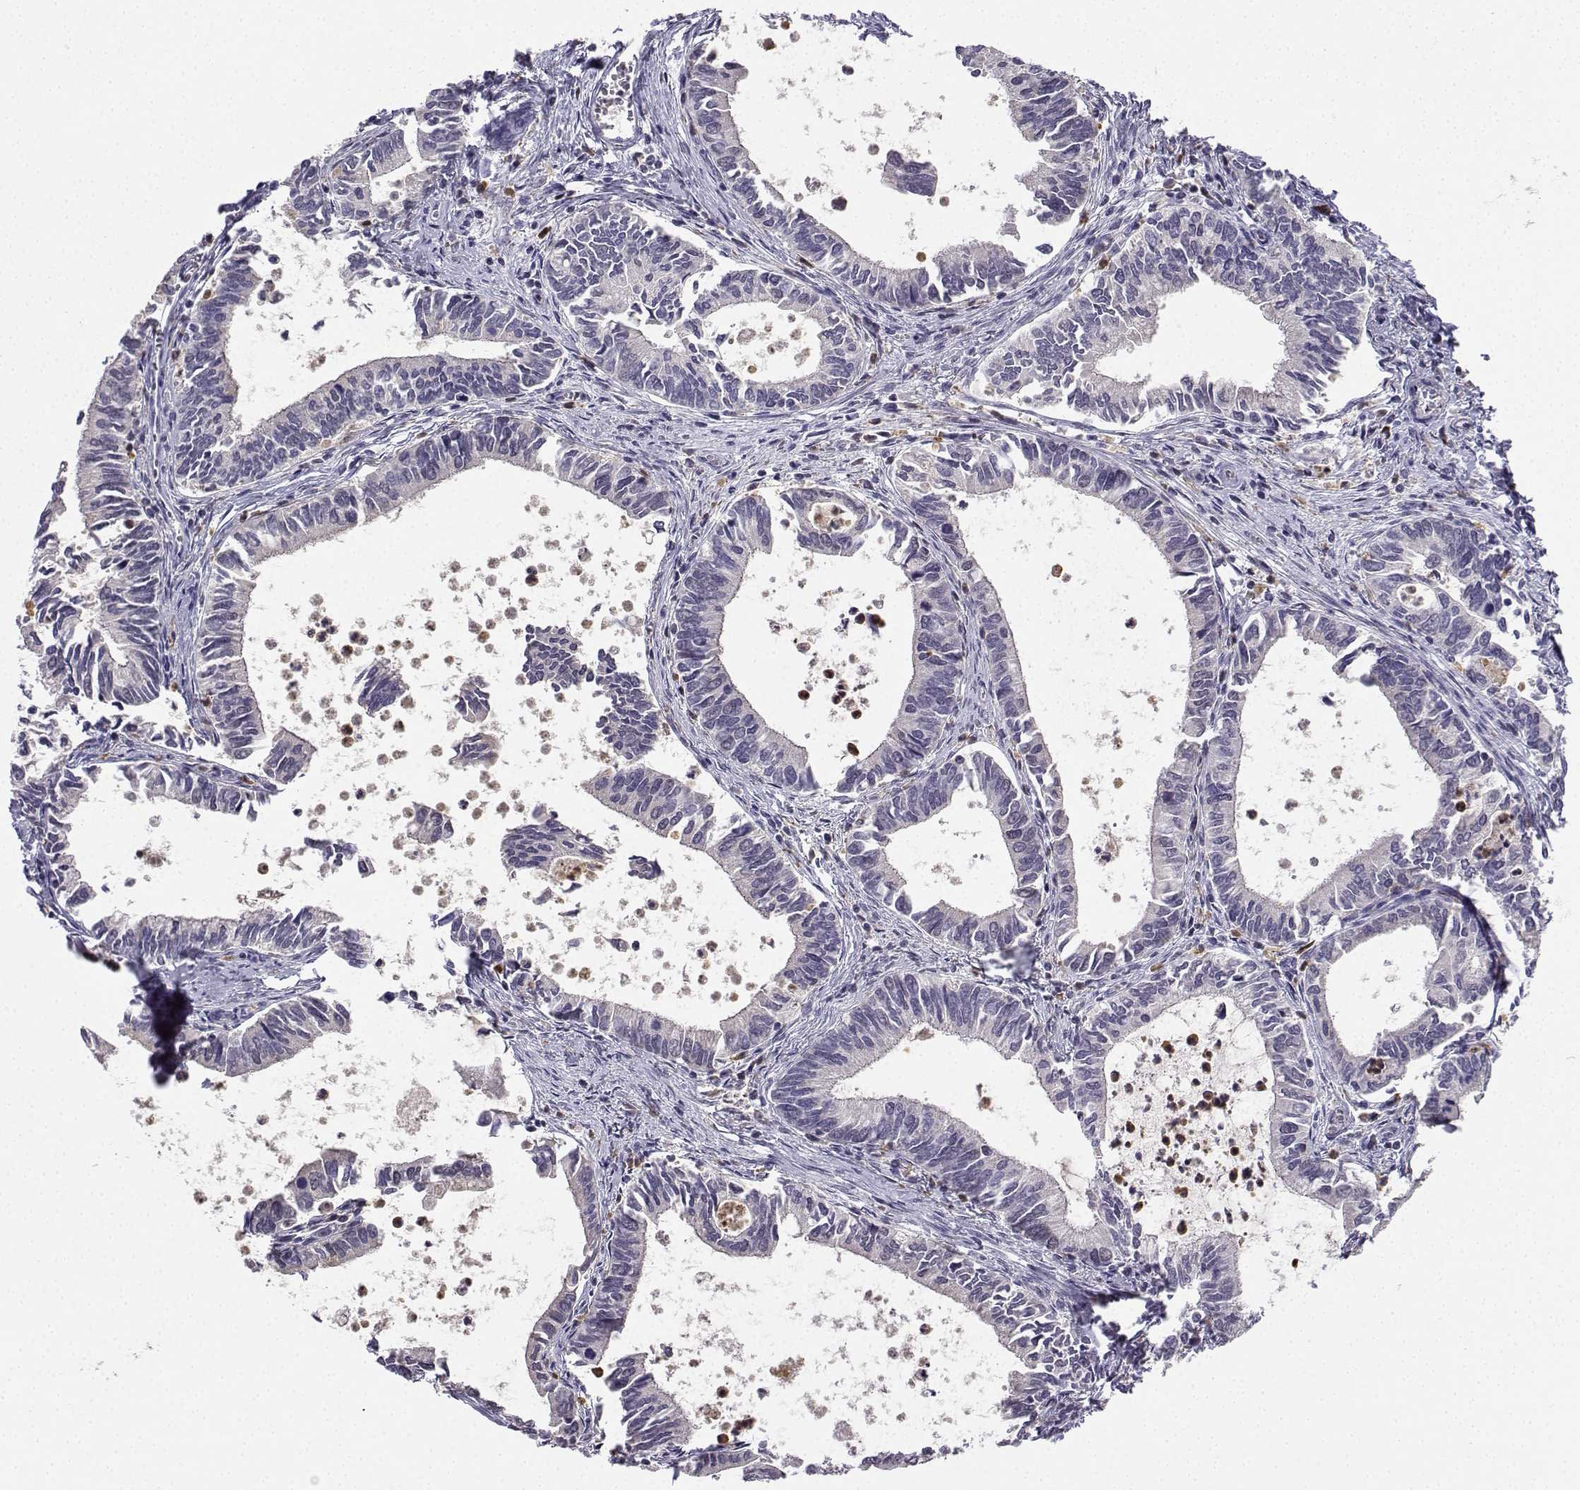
{"staining": {"intensity": "negative", "quantity": "none", "location": "none"}, "tissue": "cervical cancer", "cell_type": "Tumor cells", "image_type": "cancer", "snomed": [{"axis": "morphology", "description": "Adenocarcinoma, NOS"}, {"axis": "topography", "description": "Cervix"}], "caption": "Tumor cells show no significant staining in adenocarcinoma (cervical).", "gene": "CALY", "patient": {"sex": "female", "age": 42}}